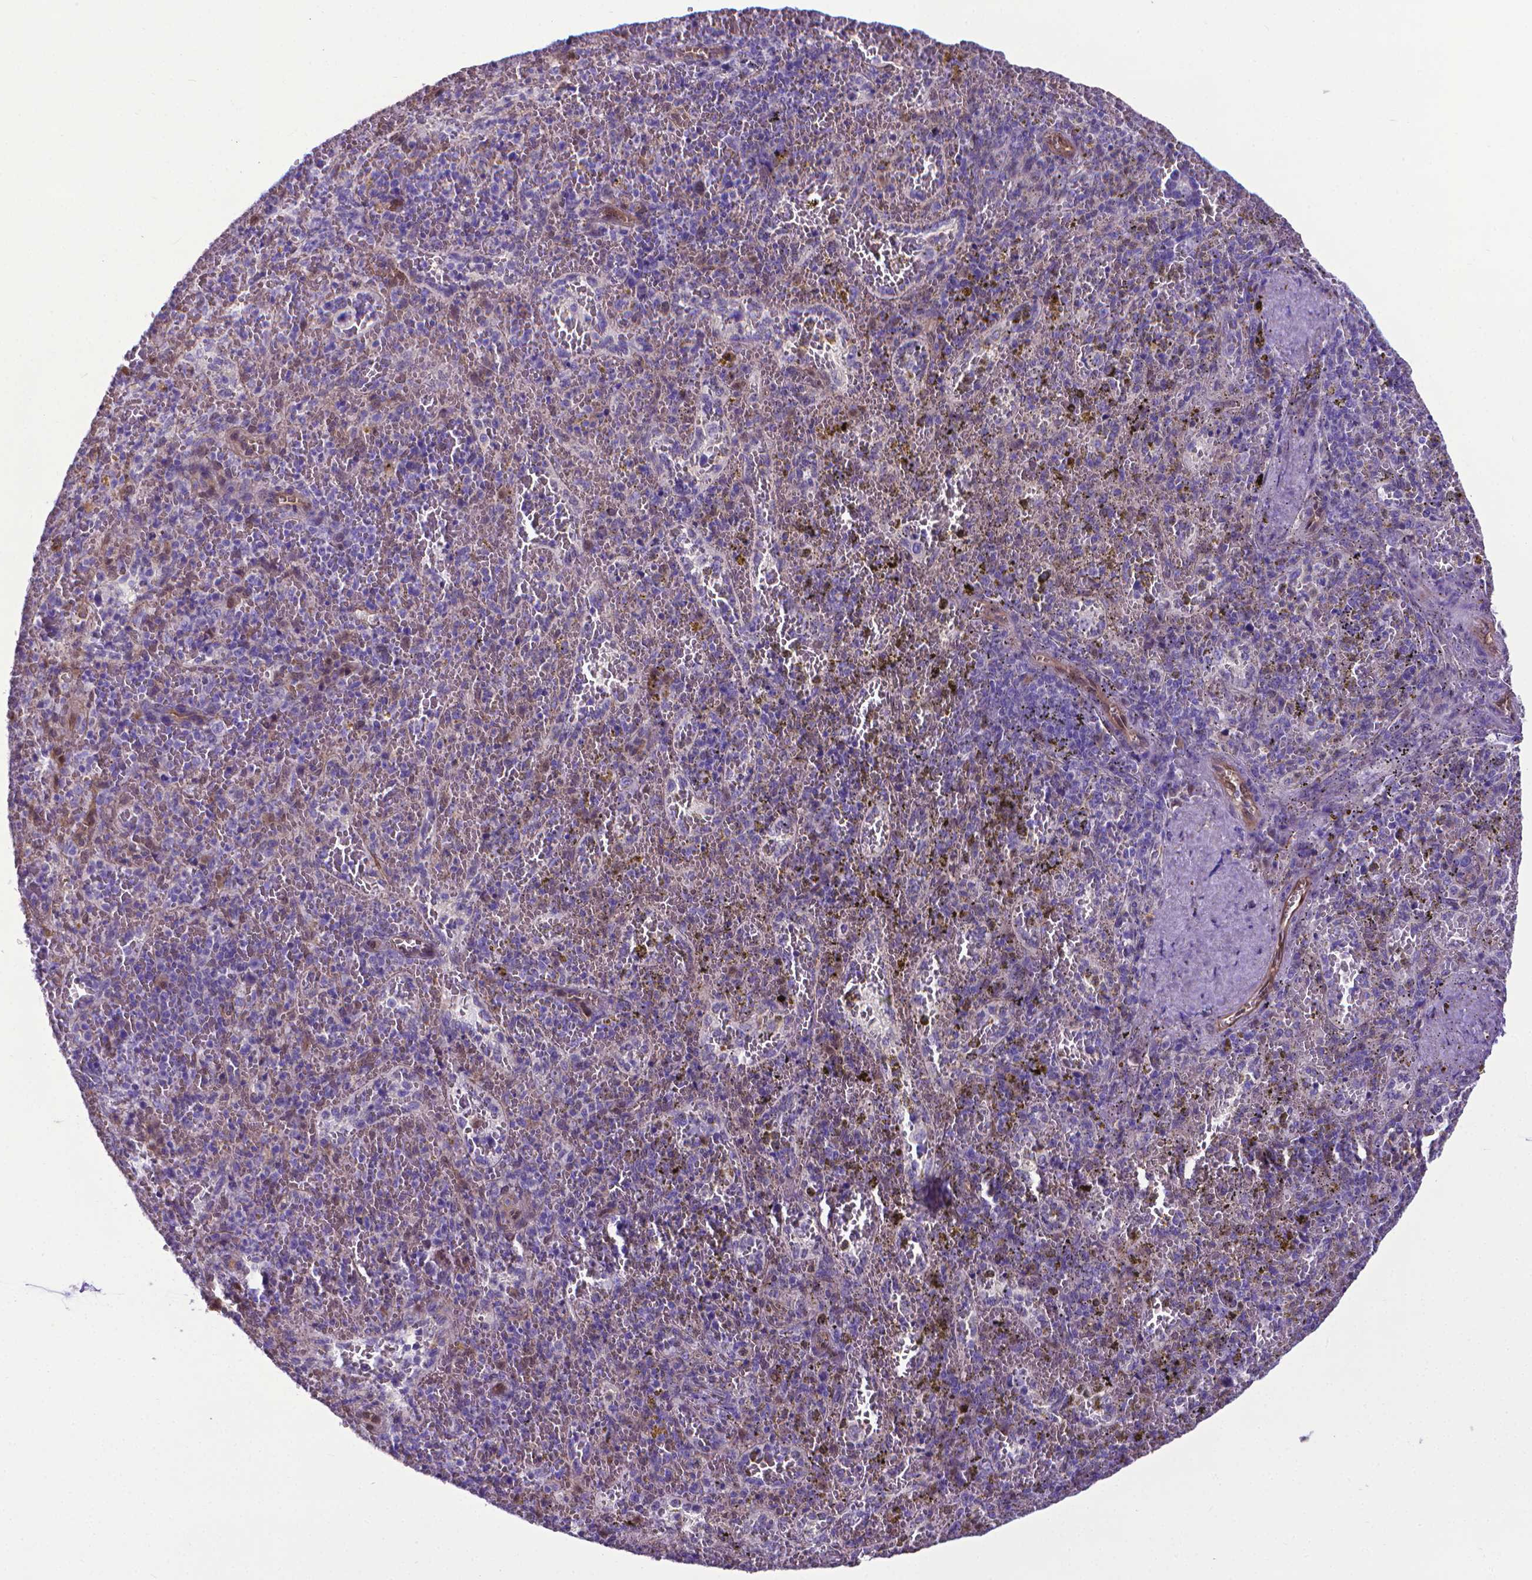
{"staining": {"intensity": "moderate", "quantity": "<25%", "location": "nuclear"}, "tissue": "spleen", "cell_type": "Cells in red pulp", "image_type": "normal", "snomed": [{"axis": "morphology", "description": "Normal tissue, NOS"}, {"axis": "topography", "description": "Spleen"}], "caption": "This histopathology image shows immunohistochemistry (IHC) staining of unremarkable spleen, with low moderate nuclear positivity in about <25% of cells in red pulp.", "gene": "CLIC4", "patient": {"sex": "female", "age": 50}}